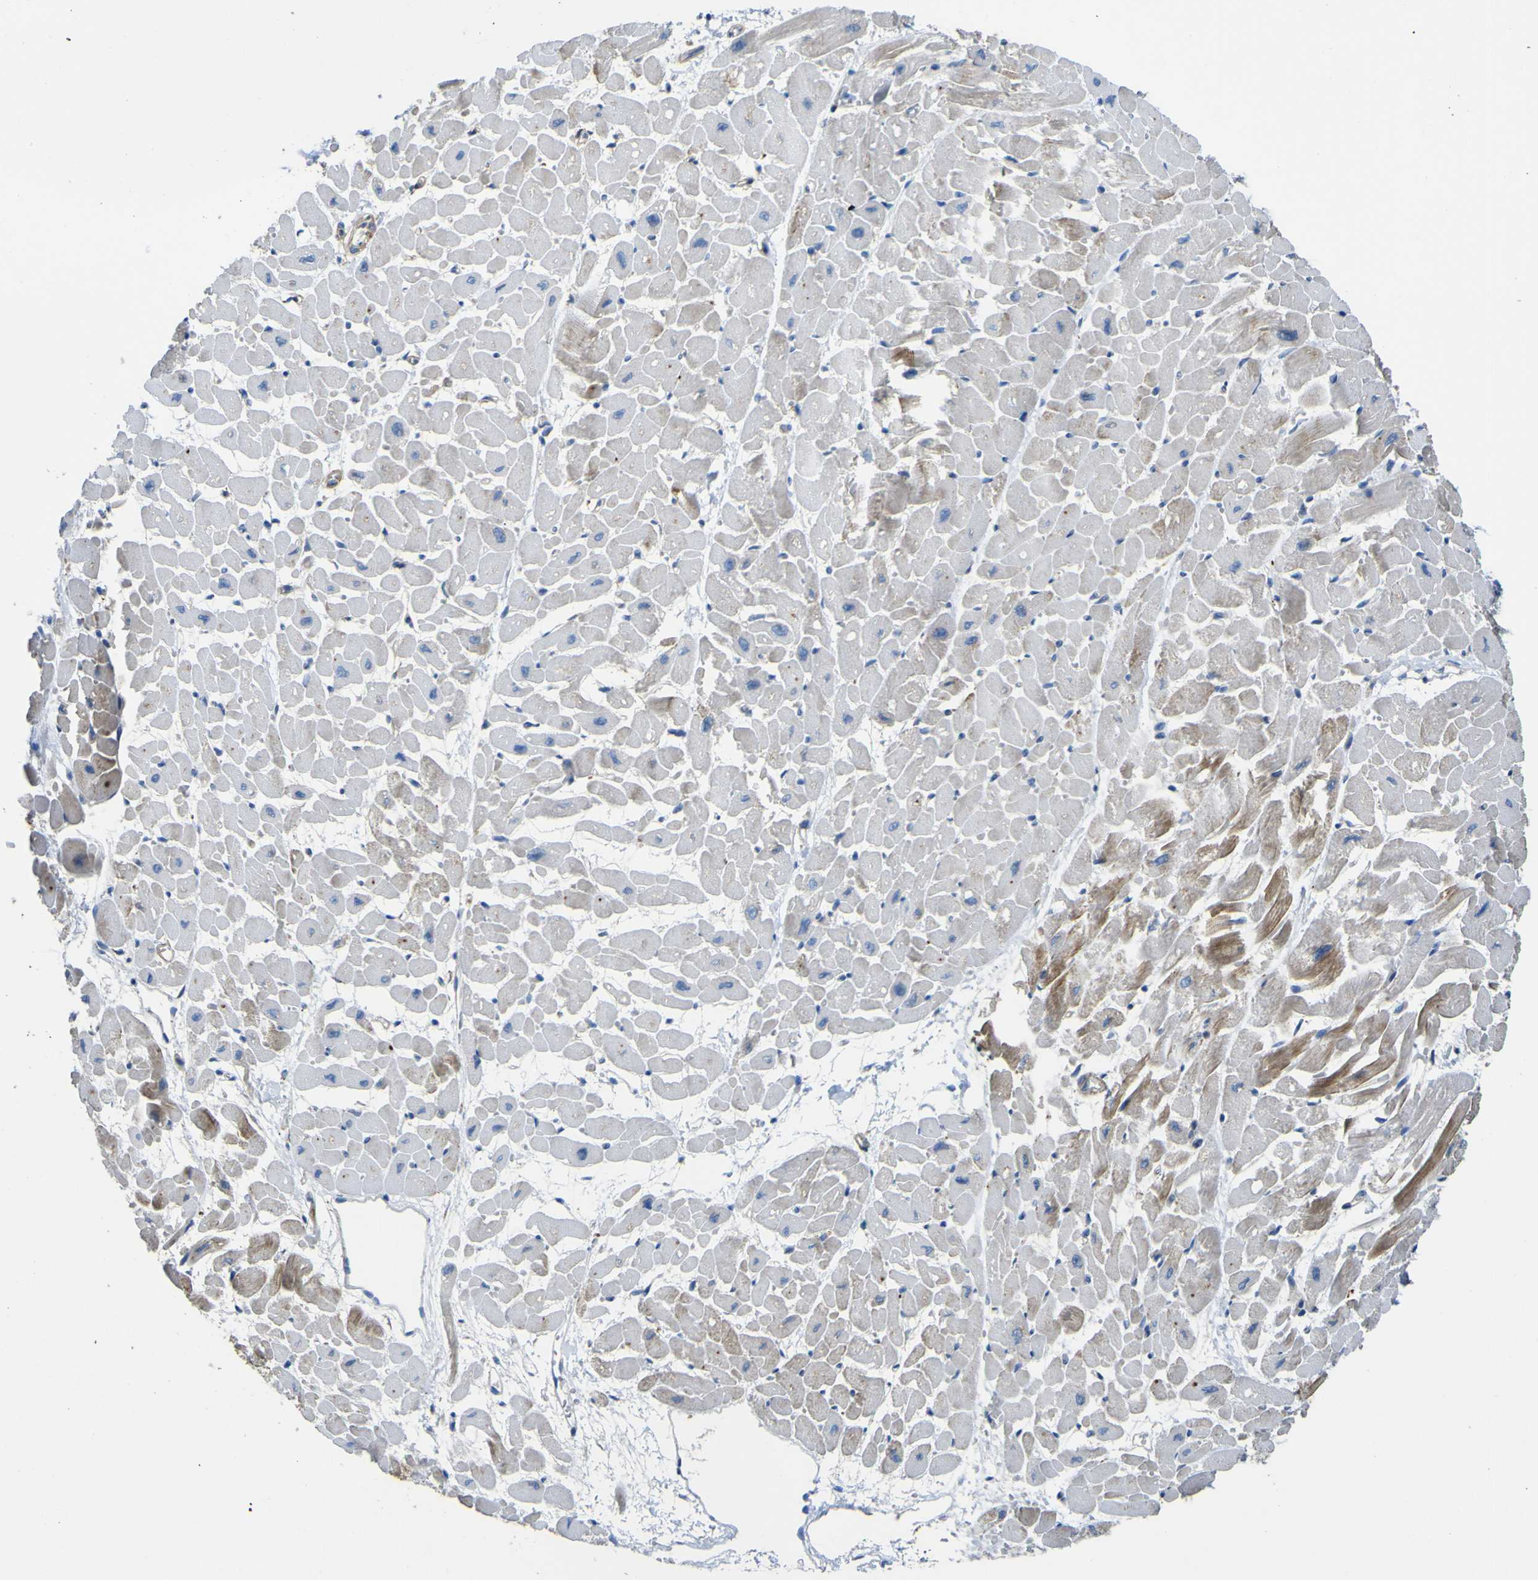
{"staining": {"intensity": "moderate", "quantity": "25%-75%", "location": "cytoplasmic/membranous"}, "tissue": "heart muscle", "cell_type": "Cardiomyocytes", "image_type": "normal", "snomed": [{"axis": "morphology", "description": "Normal tissue, NOS"}, {"axis": "topography", "description": "Heart"}], "caption": "Immunohistochemical staining of benign human heart muscle displays medium levels of moderate cytoplasmic/membranous staining in about 25%-75% of cardiomyocytes.", "gene": "ALDH18A1", "patient": {"sex": "male", "age": 45}}